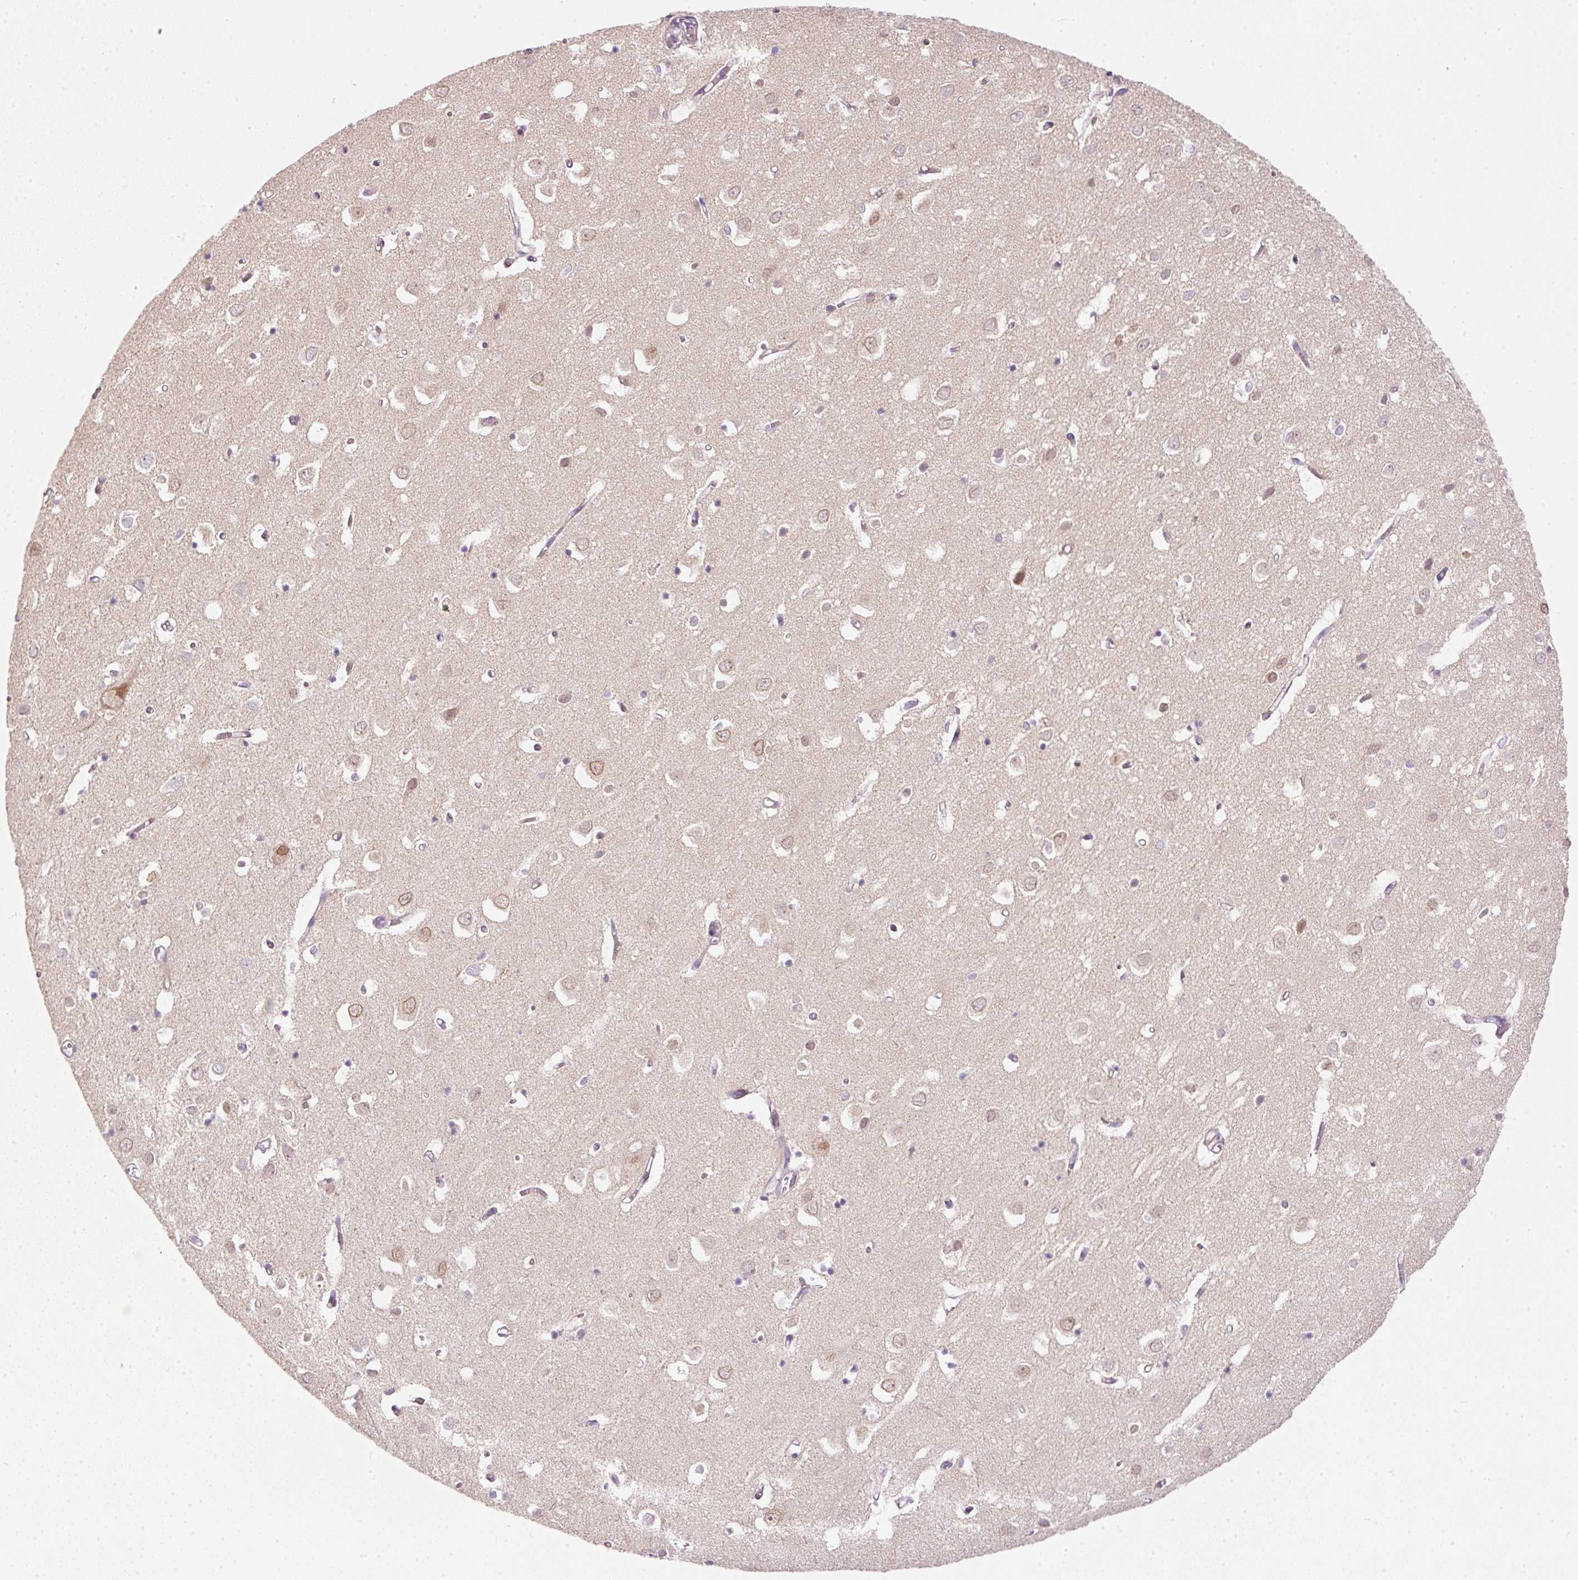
{"staining": {"intensity": "negative", "quantity": "none", "location": "none"}, "tissue": "cerebral cortex", "cell_type": "Endothelial cells", "image_type": "normal", "snomed": [{"axis": "morphology", "description": "Normal tissue, NOS"}, {"axis": "topography", "description": "Cerebral cortex"}], "caption": "An immunohistochemistry (IHC) histopathology image of normal cerebral cortex is shown. There is no staining in endothelial cells of cerebral cortex.", "gene": "KPNA5", "patient": {"sex": "male", "age": 70}}